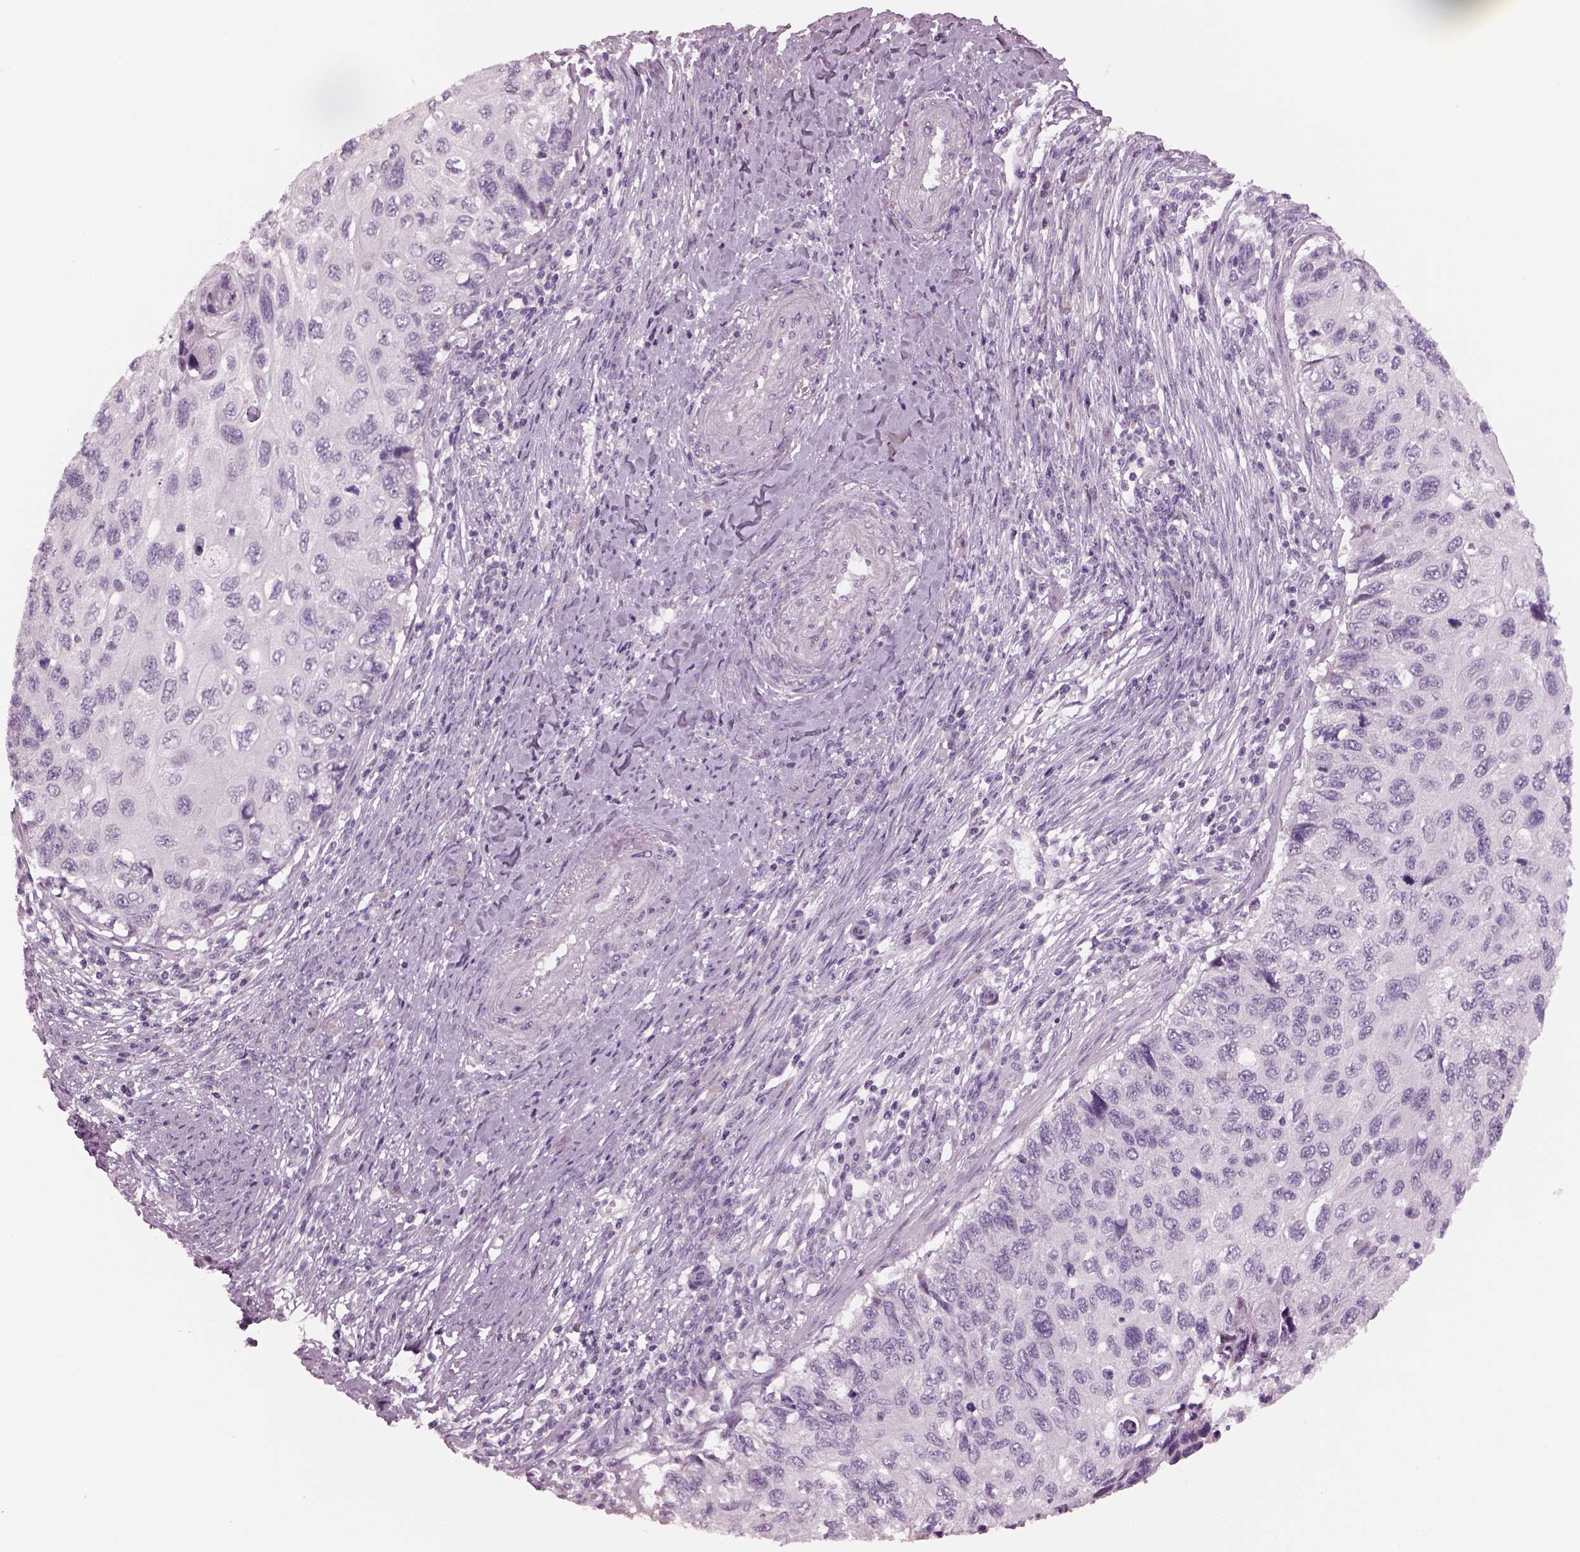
{"staining": {"intensity": "negative", "quantity": "none", "location": "none"}, "tissue": "cervical cancer", "cell_type": "Tumor cells", "image_type": "cancer", "snomed": [{"axis": "morphology", "description": "Squamous cell carcinoma, NOS"}, {"axis": "topography", "description": "Cervix"}], "caption": "This image is of cervical cancer (squamous cell carcinoma) stained with immunohistochemistry to label a protein in brown with the nuclei are counter-stained blue. There is no staining in tumor cells.", "gene": "CYLC1", "patient": {"sex": "female", "age": 70}}